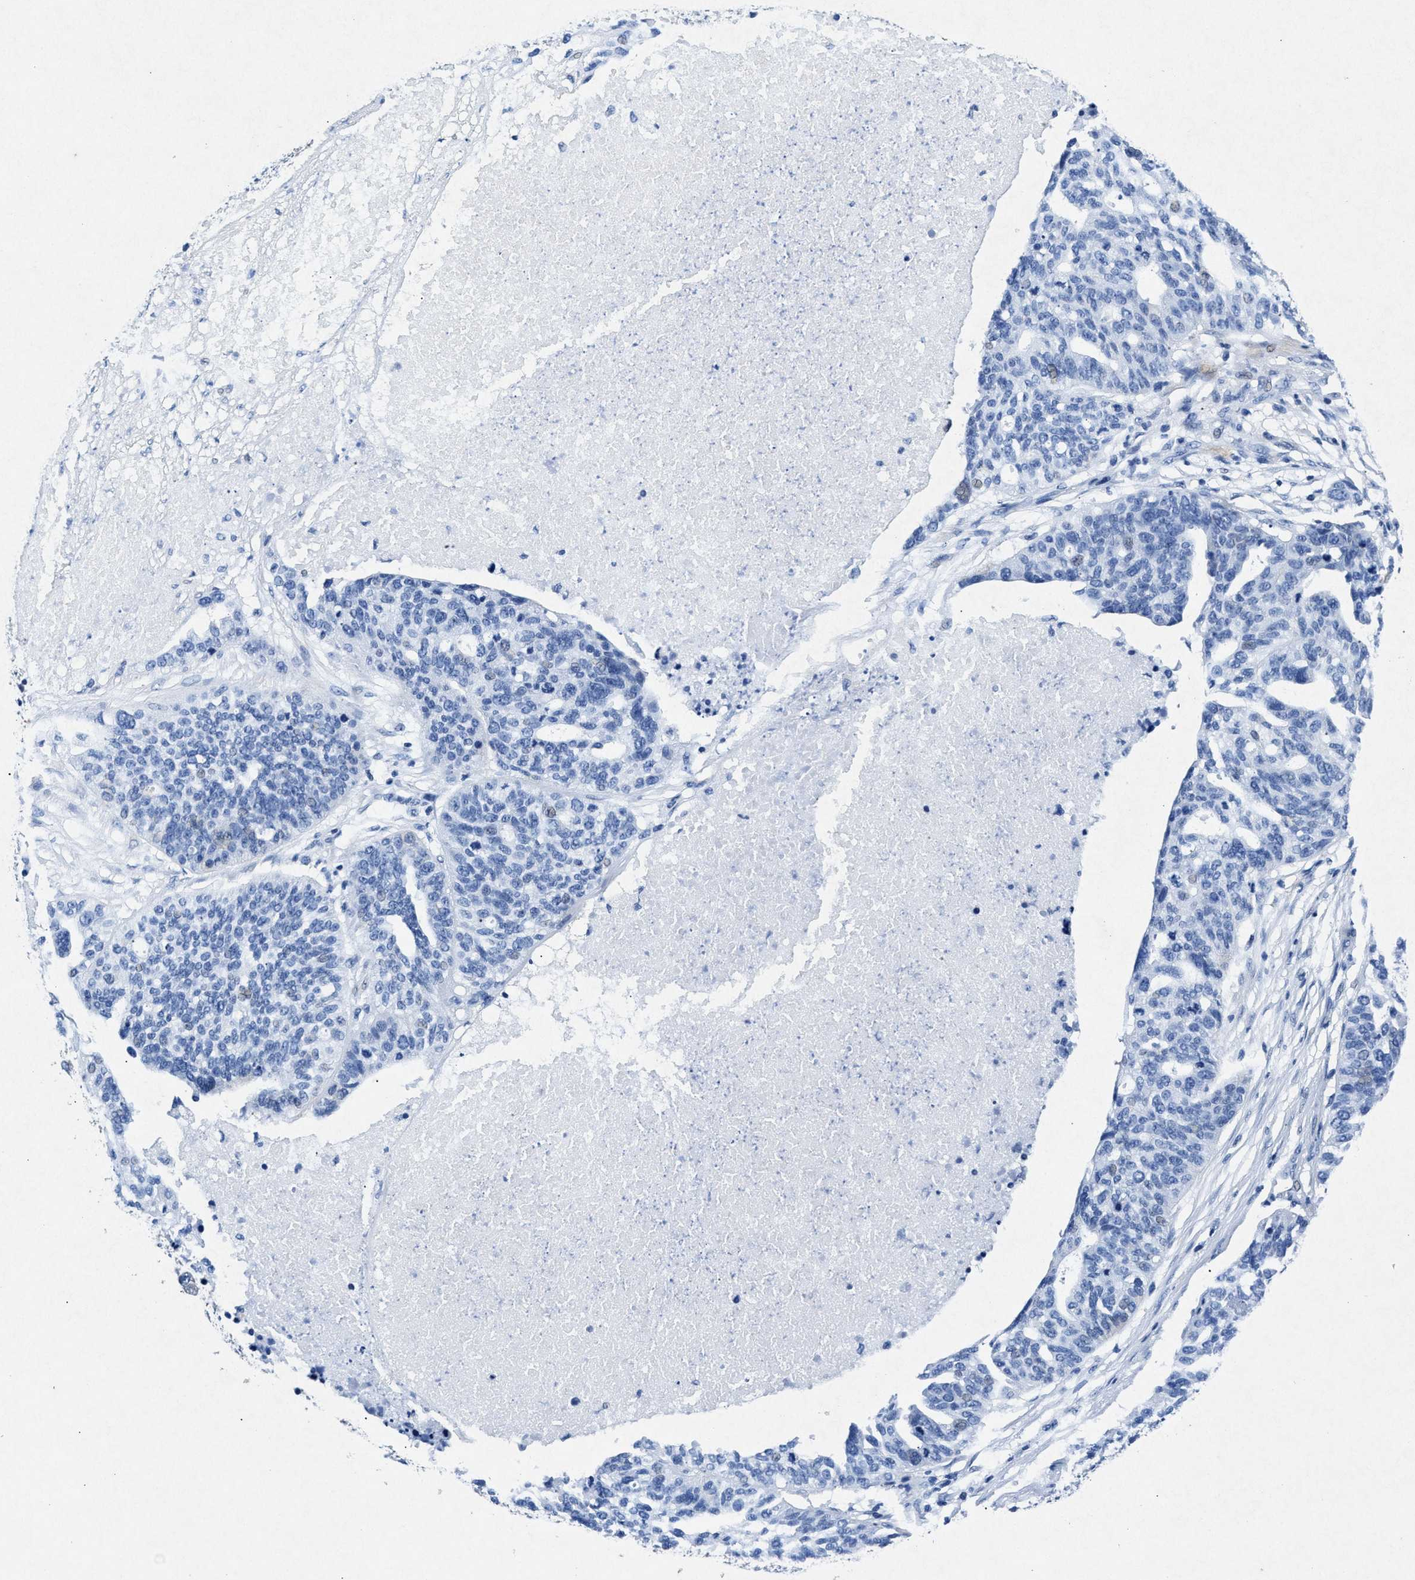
{"staining": {"intensity": "negative", "quantity": "none", "location": "none"}, "tissue": "ovarian cancer", "cell_type": "Tumor cells", "image_type": "cancer", "snomed": [{"axis": "morphology", "description": "Cystadenocarcinoma, serous, NOS"}, {"axis": "topography", "description": "Ovary"}], "caption": "Human ovarian serous cystadenocarcinoma stained for a protein using IHC reveals no staining in tumor cells.", "gene": "MAP6", "patient": {"sex": "female", "age": 59}}